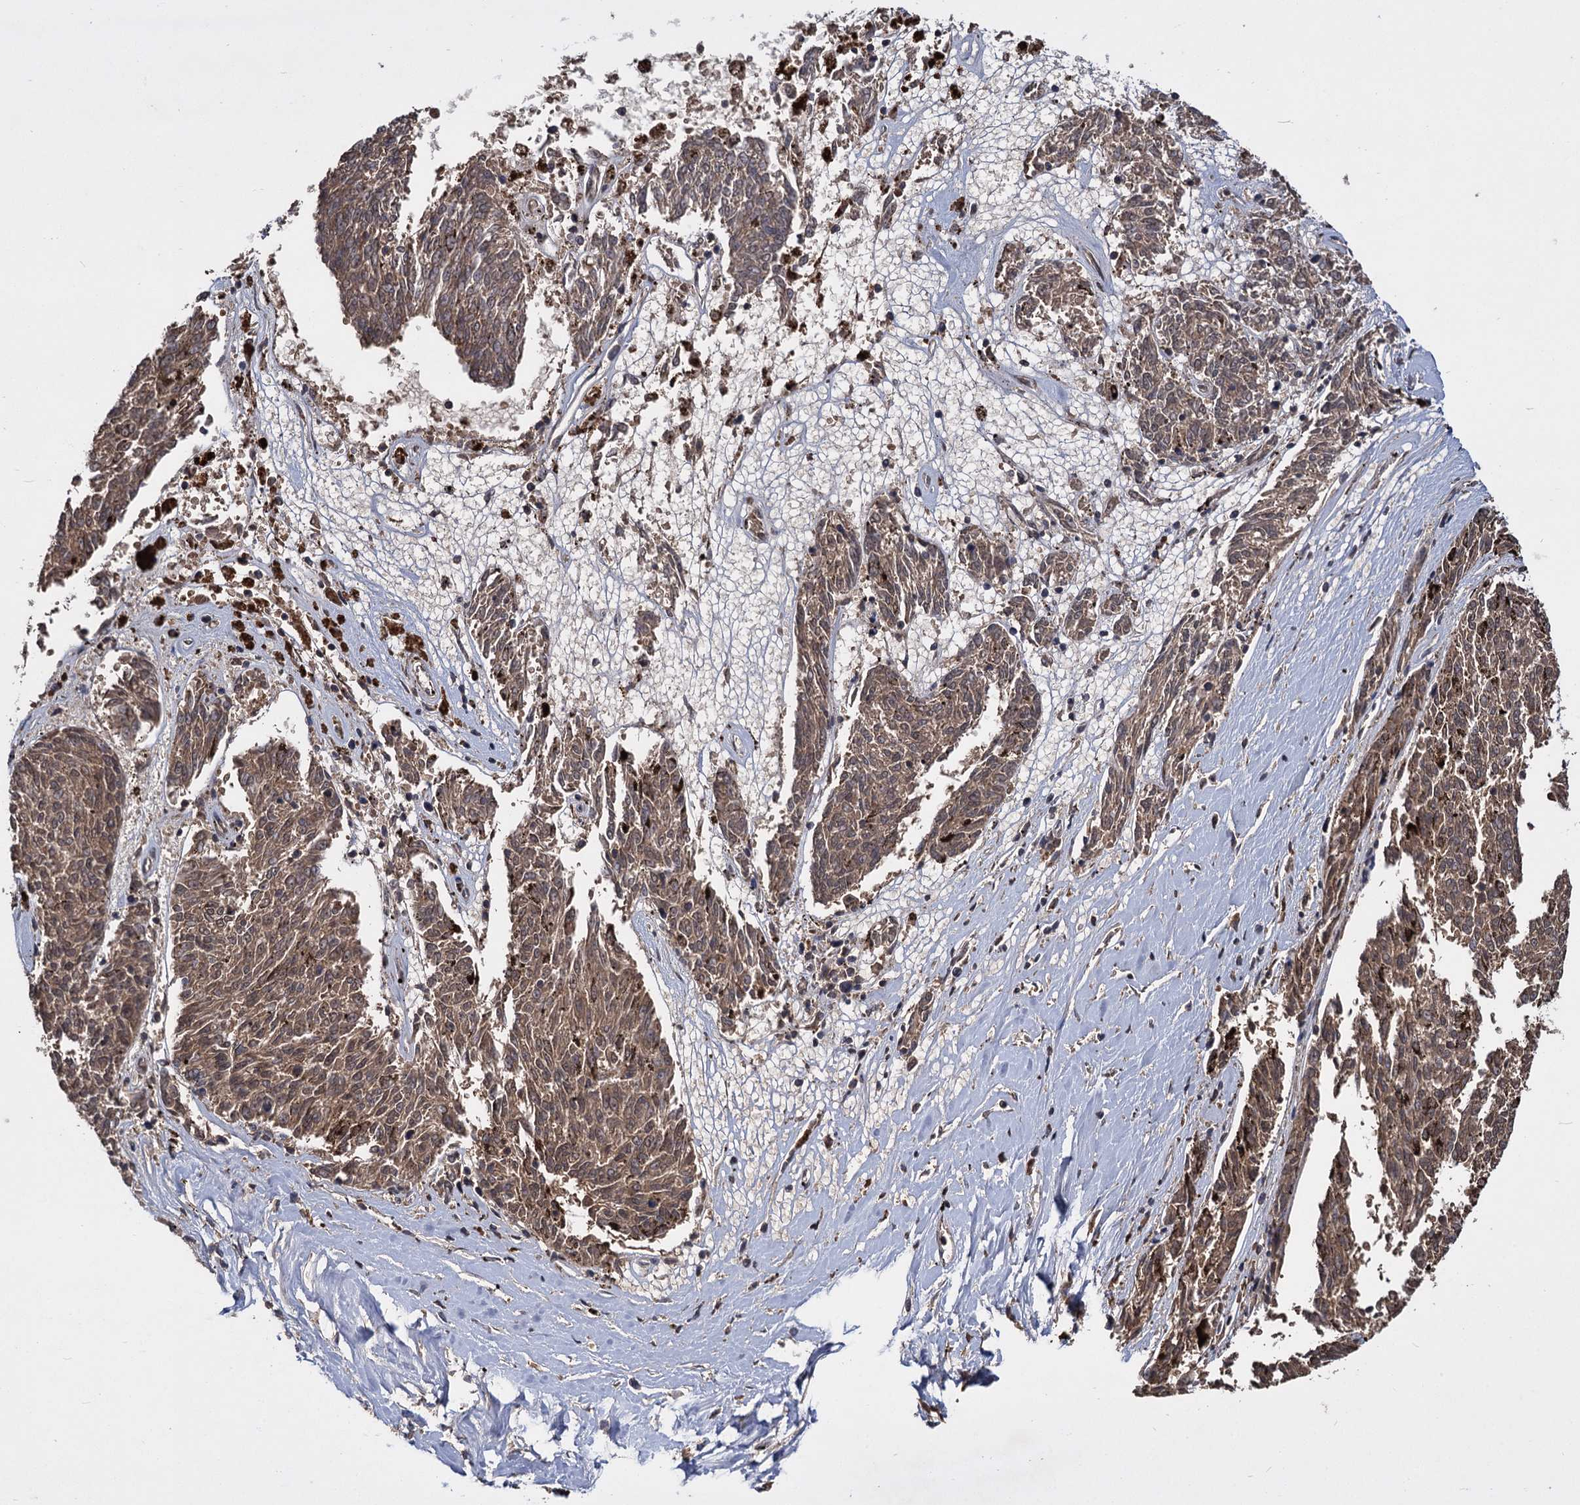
{"staining": {"intensity": "weak", "quantity": ">75%", "location": "cytoplasmic/membranous"}, "tissue": "melanoma", "cell_type": "Tumor cells", "image_type": "cancer", "snomed": [{"axis": "morphology", "description": "Malignant melanoma, NOS"}, {"axis": "topography", "description": "Skin"}], "caption": "Weak cytoplasmic/membranous positivity for a protein is identified in about >75% of tumor cells of melanoma using IHC.", "gene": "INPPL1", "patient": {"sex": "female", "age": 72}}